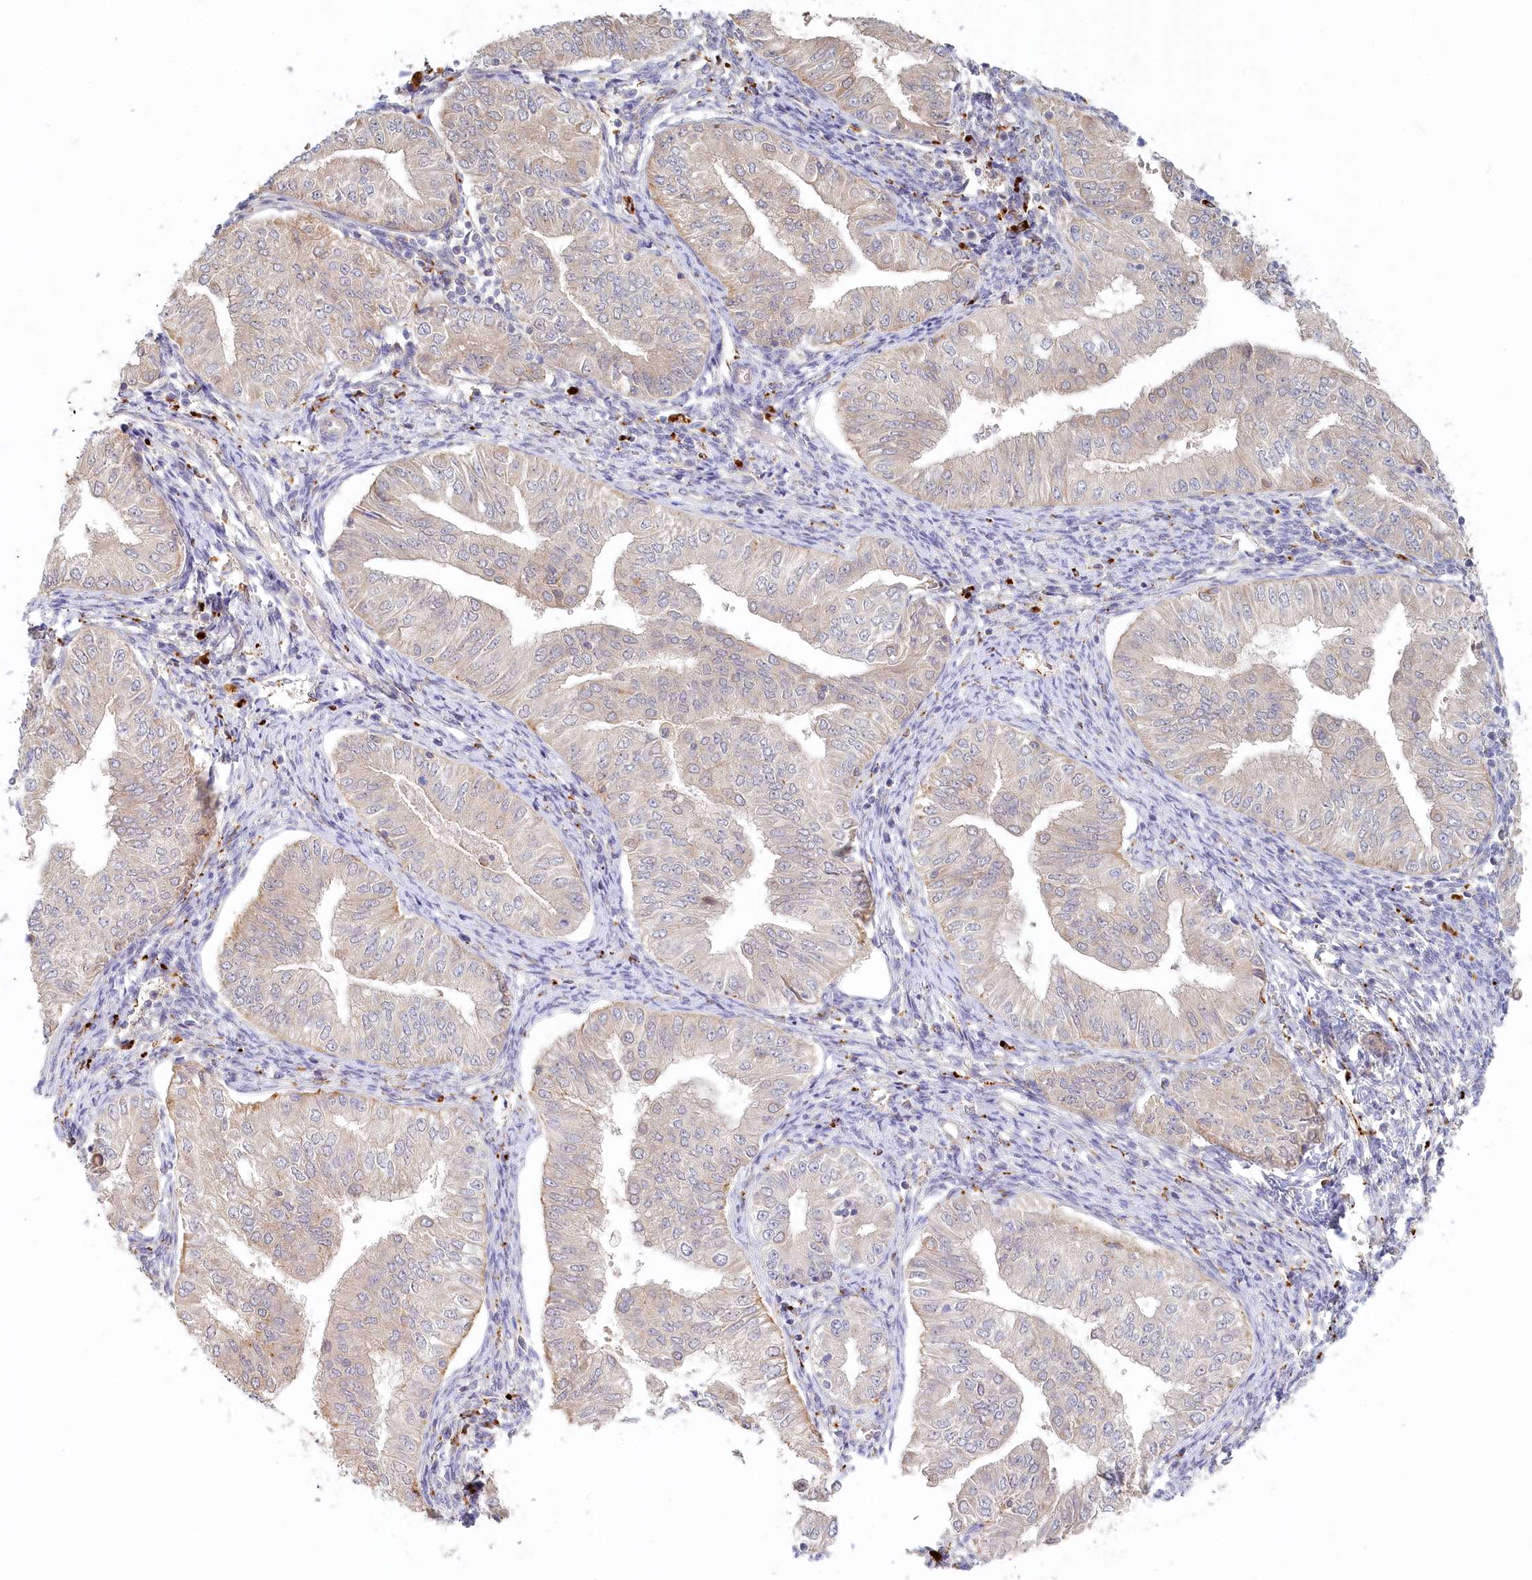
{"staining": {"intensity": "negative", "quantity": "none", "location": "none"}, "tissue": "endometrial cancer", "cell_type": "Tumor cells", "image_type": "cancer", "snomed": [{"axis": "morphology", "description": "Normal tissue, NOS"}, {"axis": "morphology", "description": "Adenocarcinoma, NOS"}, {"axis": "topography", "description": "Endometrium"}], "caption": "Tumor cells are negative for brown protein staining in adenocarcinoma (endometrial). The staining is performed using DAB brown chromogen with nuclei counter-stained in using hematoxylin.", "gene": "VSIG1", "patient": {"sex": "female", "age": 53}}